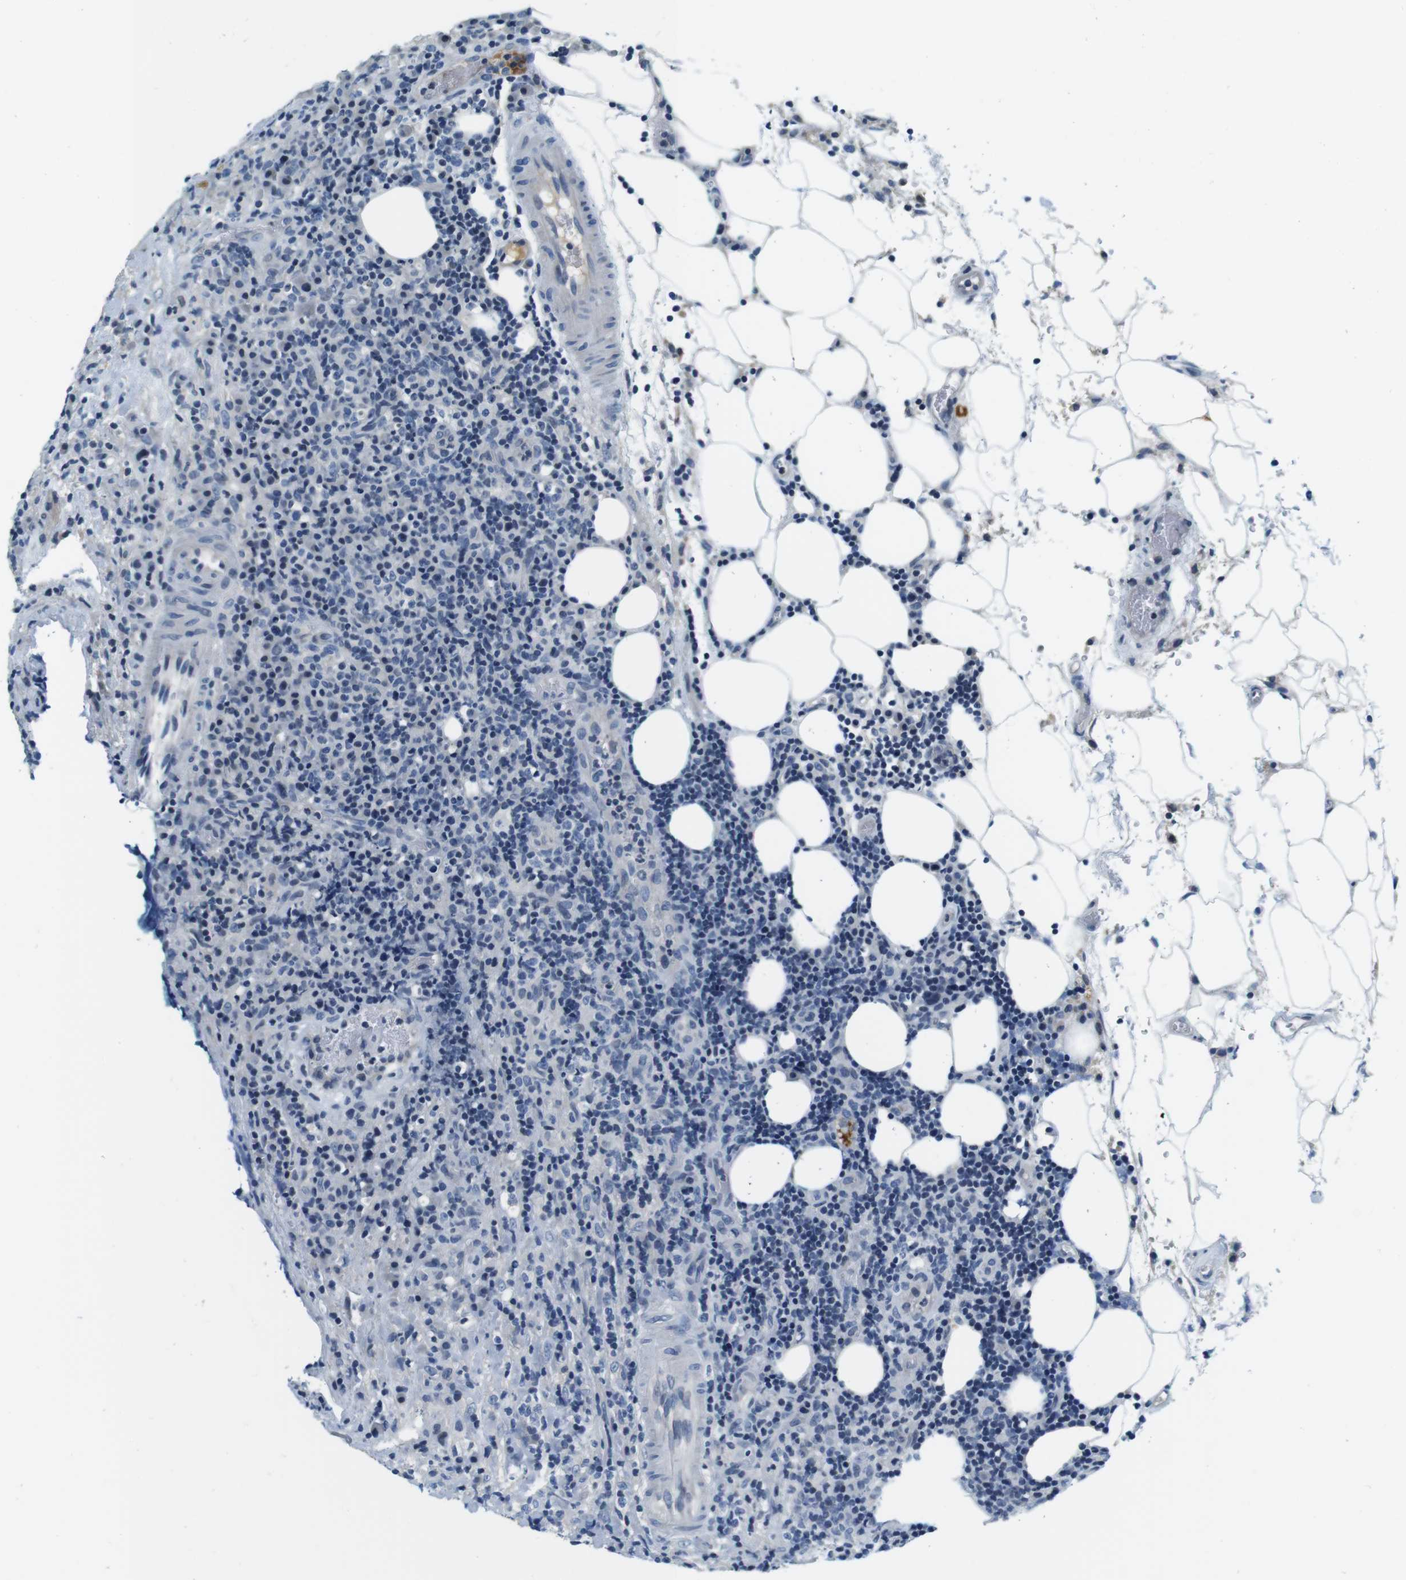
{"staining": {"intensity": "negative", "quantity": "none", "location": "none"}, "tissue": "lymphoma", "cell_type": "Tumor cells", "image_type": "cancer", "snomed": [{"axis": "morphology", "description": "Malignant lymphoma, non-Hodgkin's type, High grade"}, {"axis": "topography", "description": "Lymph node"}], "caption": "There is no significant expression in tumor cells of lymphoma.", "gene": "KCNJ5", "patient": {"sex": "female", "age": 76}}